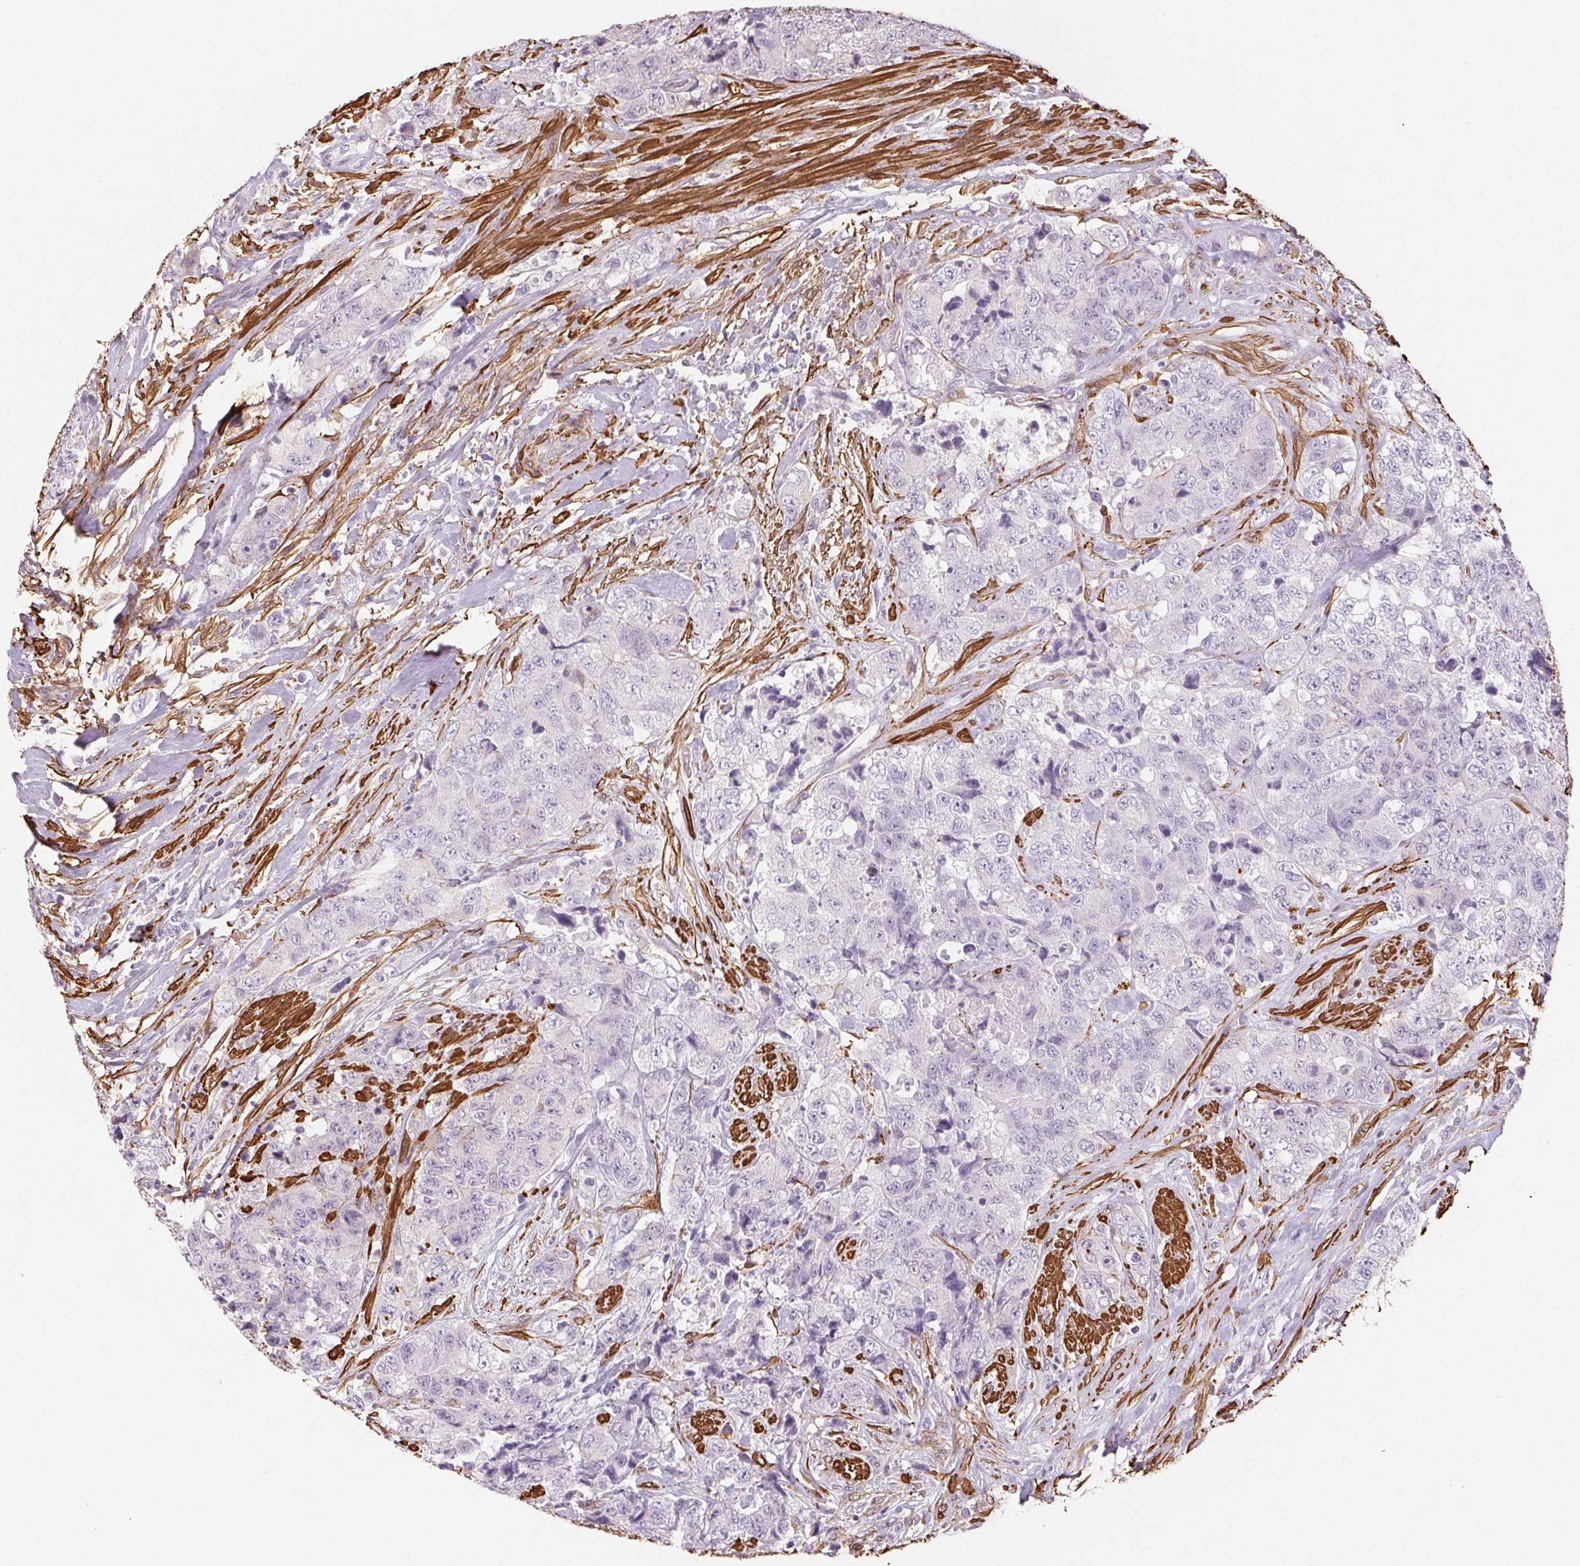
{"staining": {"intensity": "negative", "quantity": "none", "location": "none"}, "tissue": "urothelial cancer", "cell_type": "Tumor cells", "image_type": "cancer", "snomed": [{"axis": "morphology", "description": "Urothelial carcinoma, High grade"}, {"axis": "topography", "description": "Urinary bladder"}], "caption": "The photomicrograph reveals no staining of tumor cells in high-grade urothelial carcinoma.", "gene": "GPX8", "patient": {"sex": "female", "age": 78}}